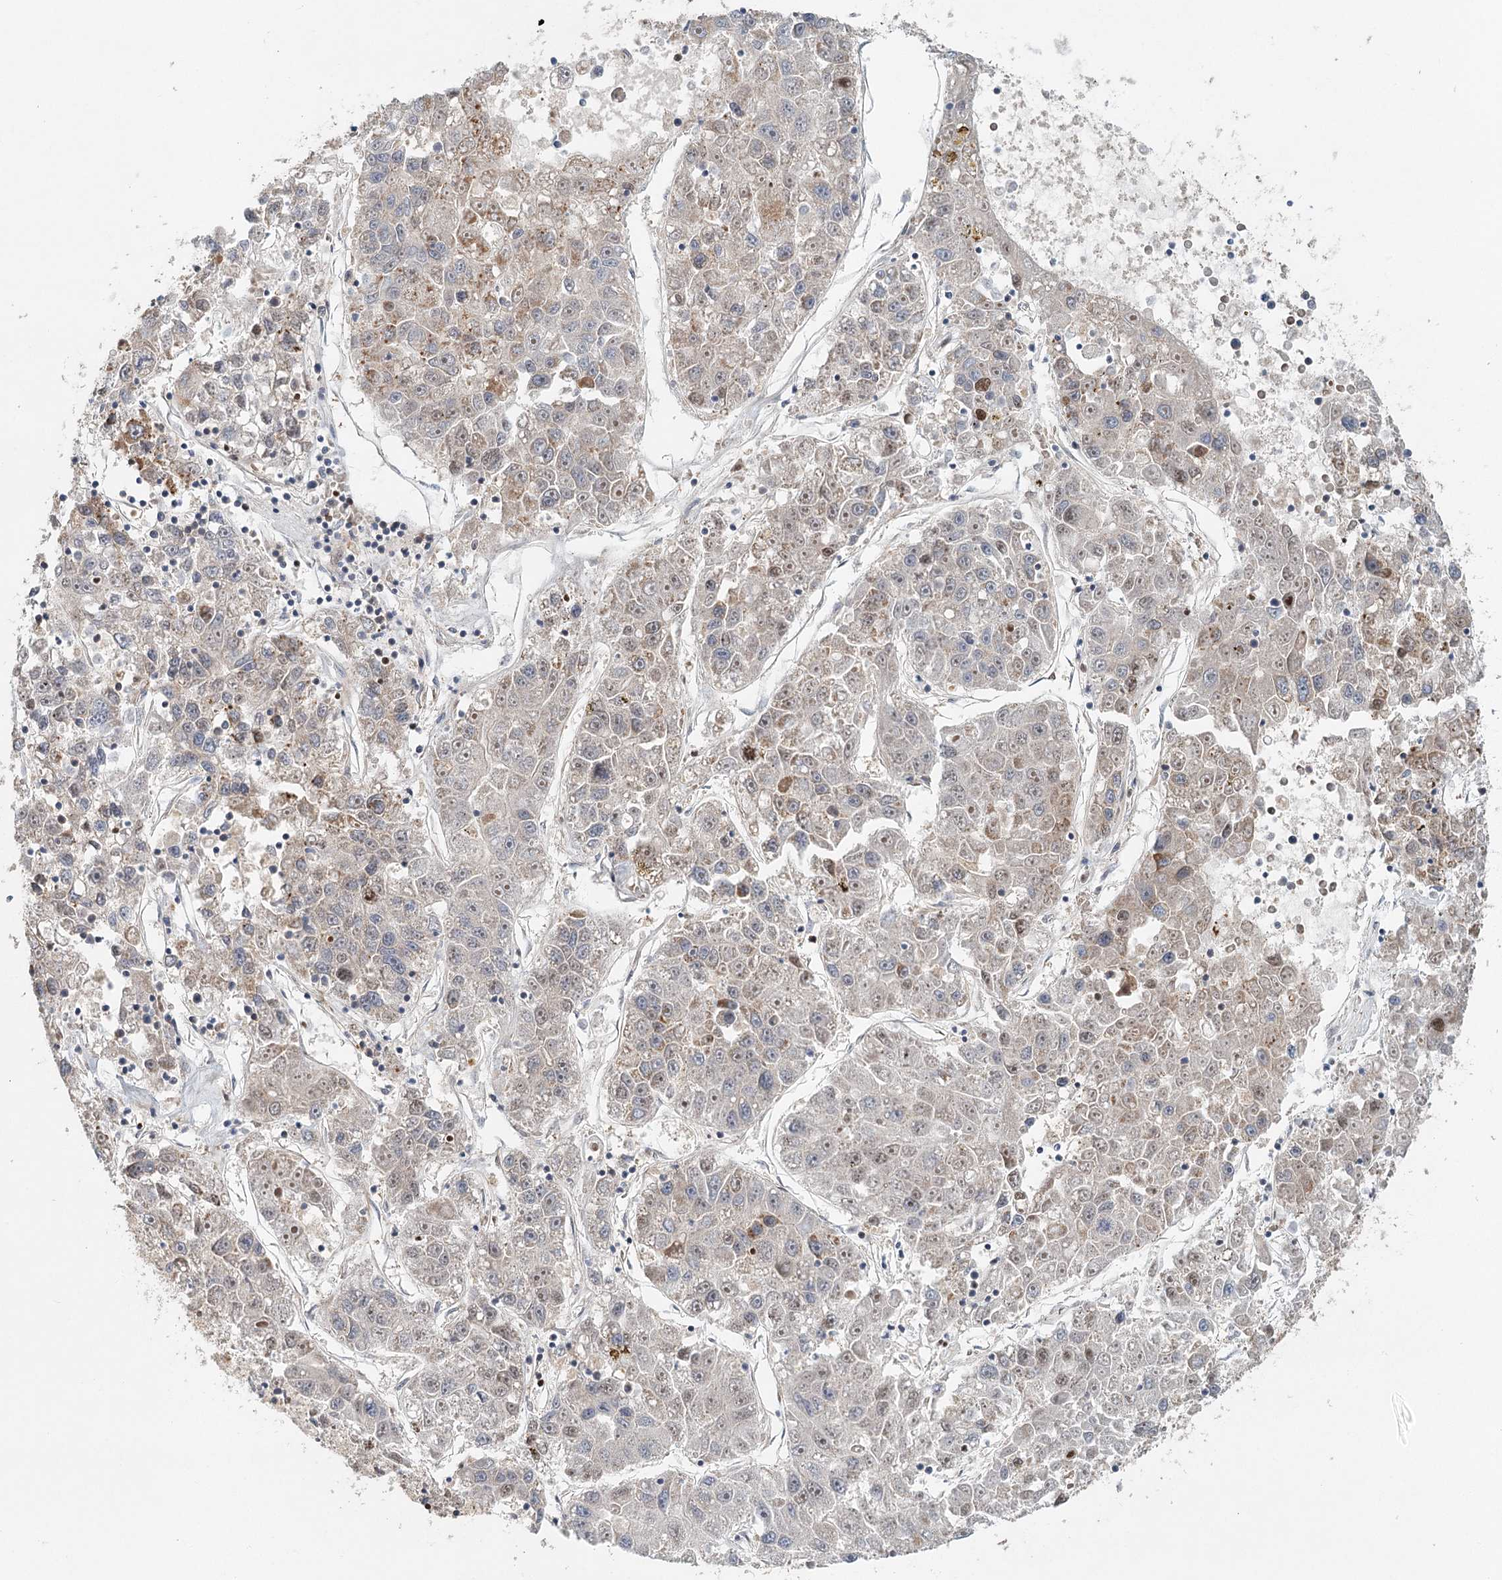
{"staining": {"intensity": "weak", "quantity": "<25%", "location": "cytoplasmic/membranous,nuclear"}, "tissue": "liver cancer", "cell_type": "Tumor cells", "image_type": "cancer", "snomed": [{"axis": "morphology", "description": "Carcinoma, Hepatocellular, NOS"}, {"axis": "topography", "description": "Liver"}], "caption": "Immunohistochemistry photomicrograph of liver cancer (hepatocellular carcinoma) stained for a protein (brown), which reveals no expression in tumor cells.", "gene": "ADK", "patient": {"sex": "male", "age": 49}}